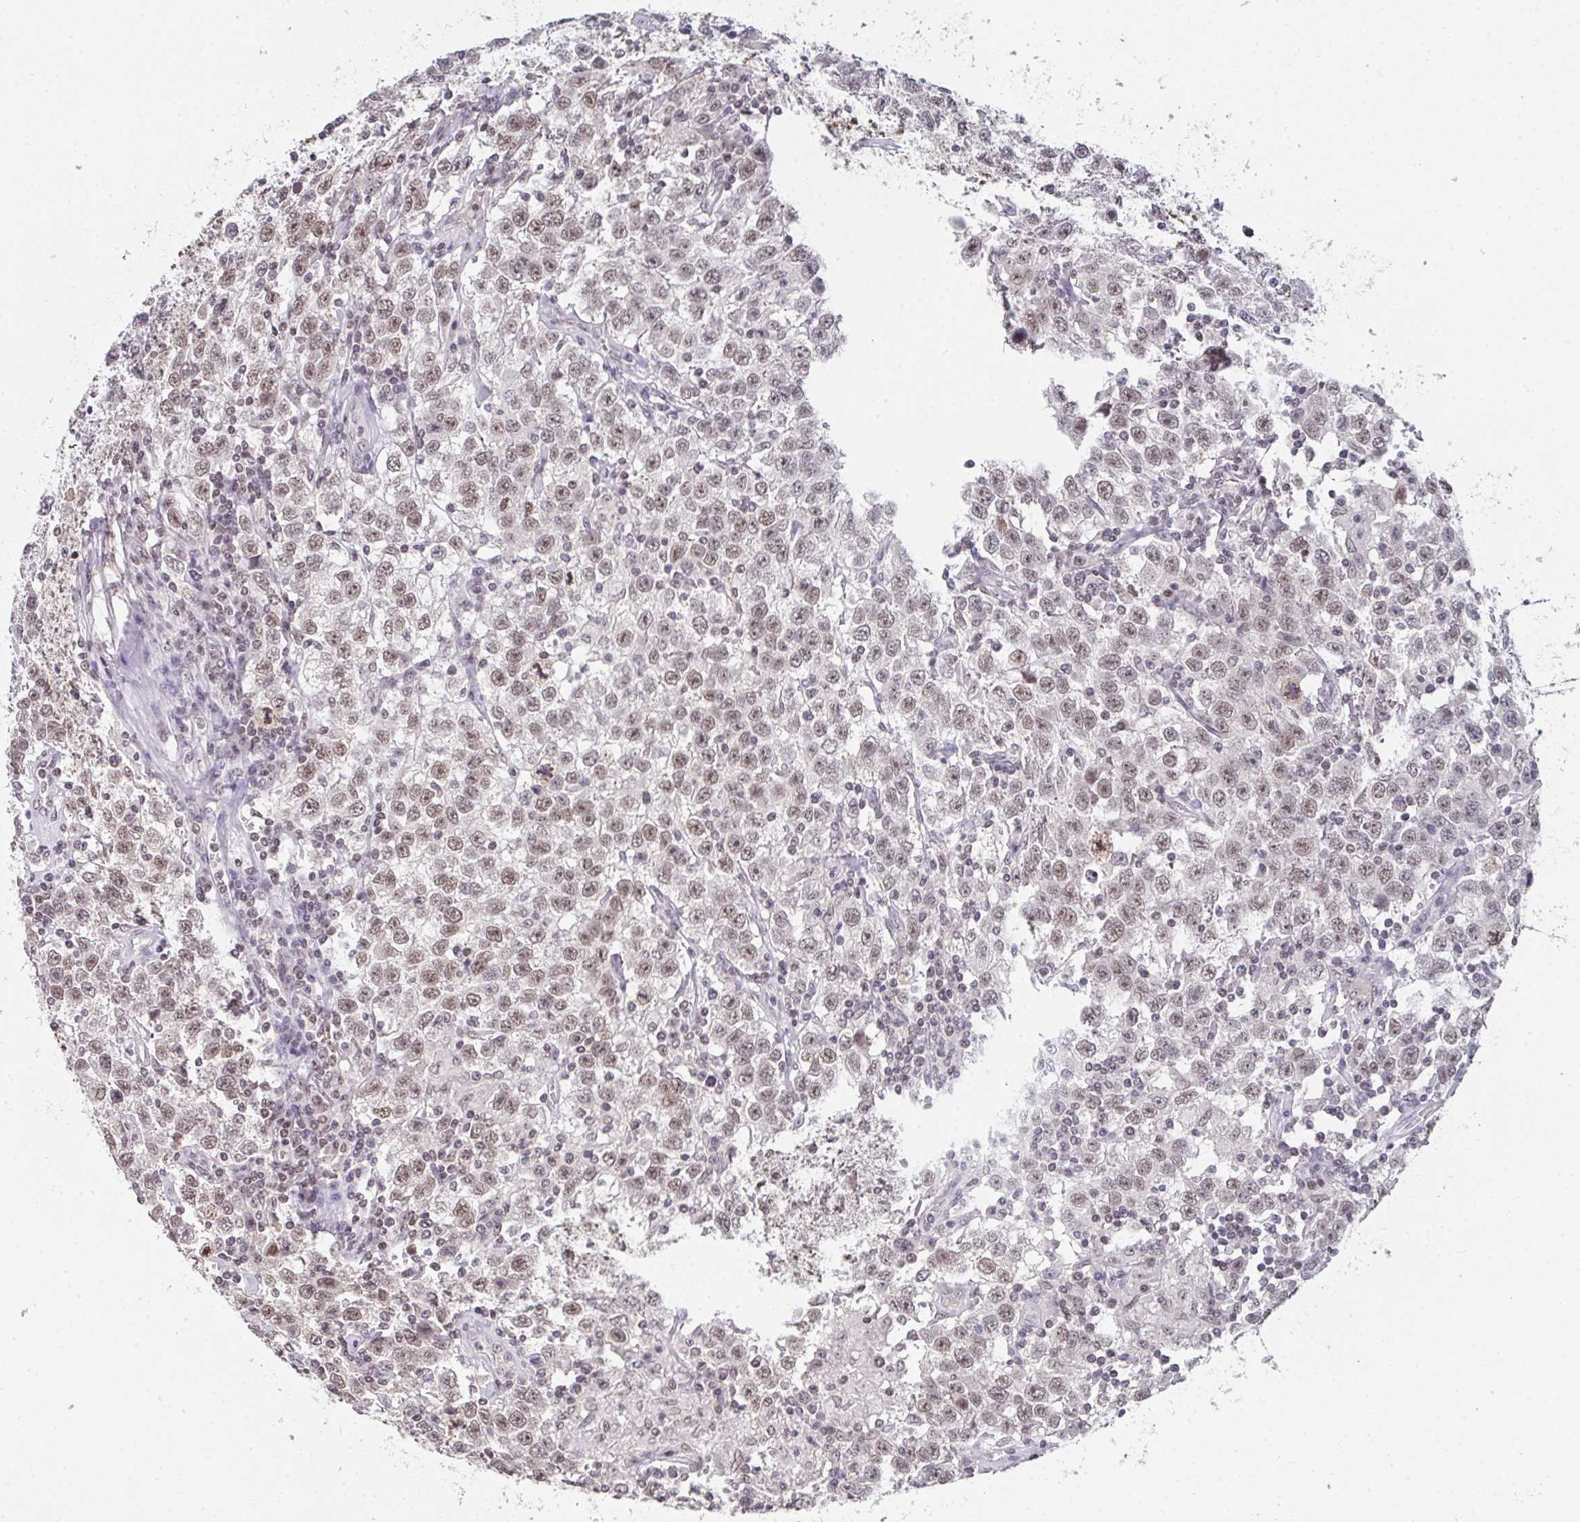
{"staining": {"intensity": "moderate", "quantity": ">75%", "location": "nuclear"}, "tissue": "testis cancer", "cell_type": "Tumor cells", "image_type": "cancer", "snomed": [{"axis": "morphology", "description": "Seminoma, NOS"}, {"axis": "topography", "description": "Testis"}], "caption": "High-magnification brightfield microscopy of testis cancer (seminoma) stained with DAB (3,3'-diaminobenzidine) (brown) and counterstained with hematoxylin (blue). tumor cells exhibit moderate nuclear positivity is seen in approximately>75% of cells. The staining was performed using DAB, with brown indicating positive protein expression. Nuclei are stained blue with hematoxylin.", "gene": "DKC1", "patient": {"sex": "male", "age": 41}}